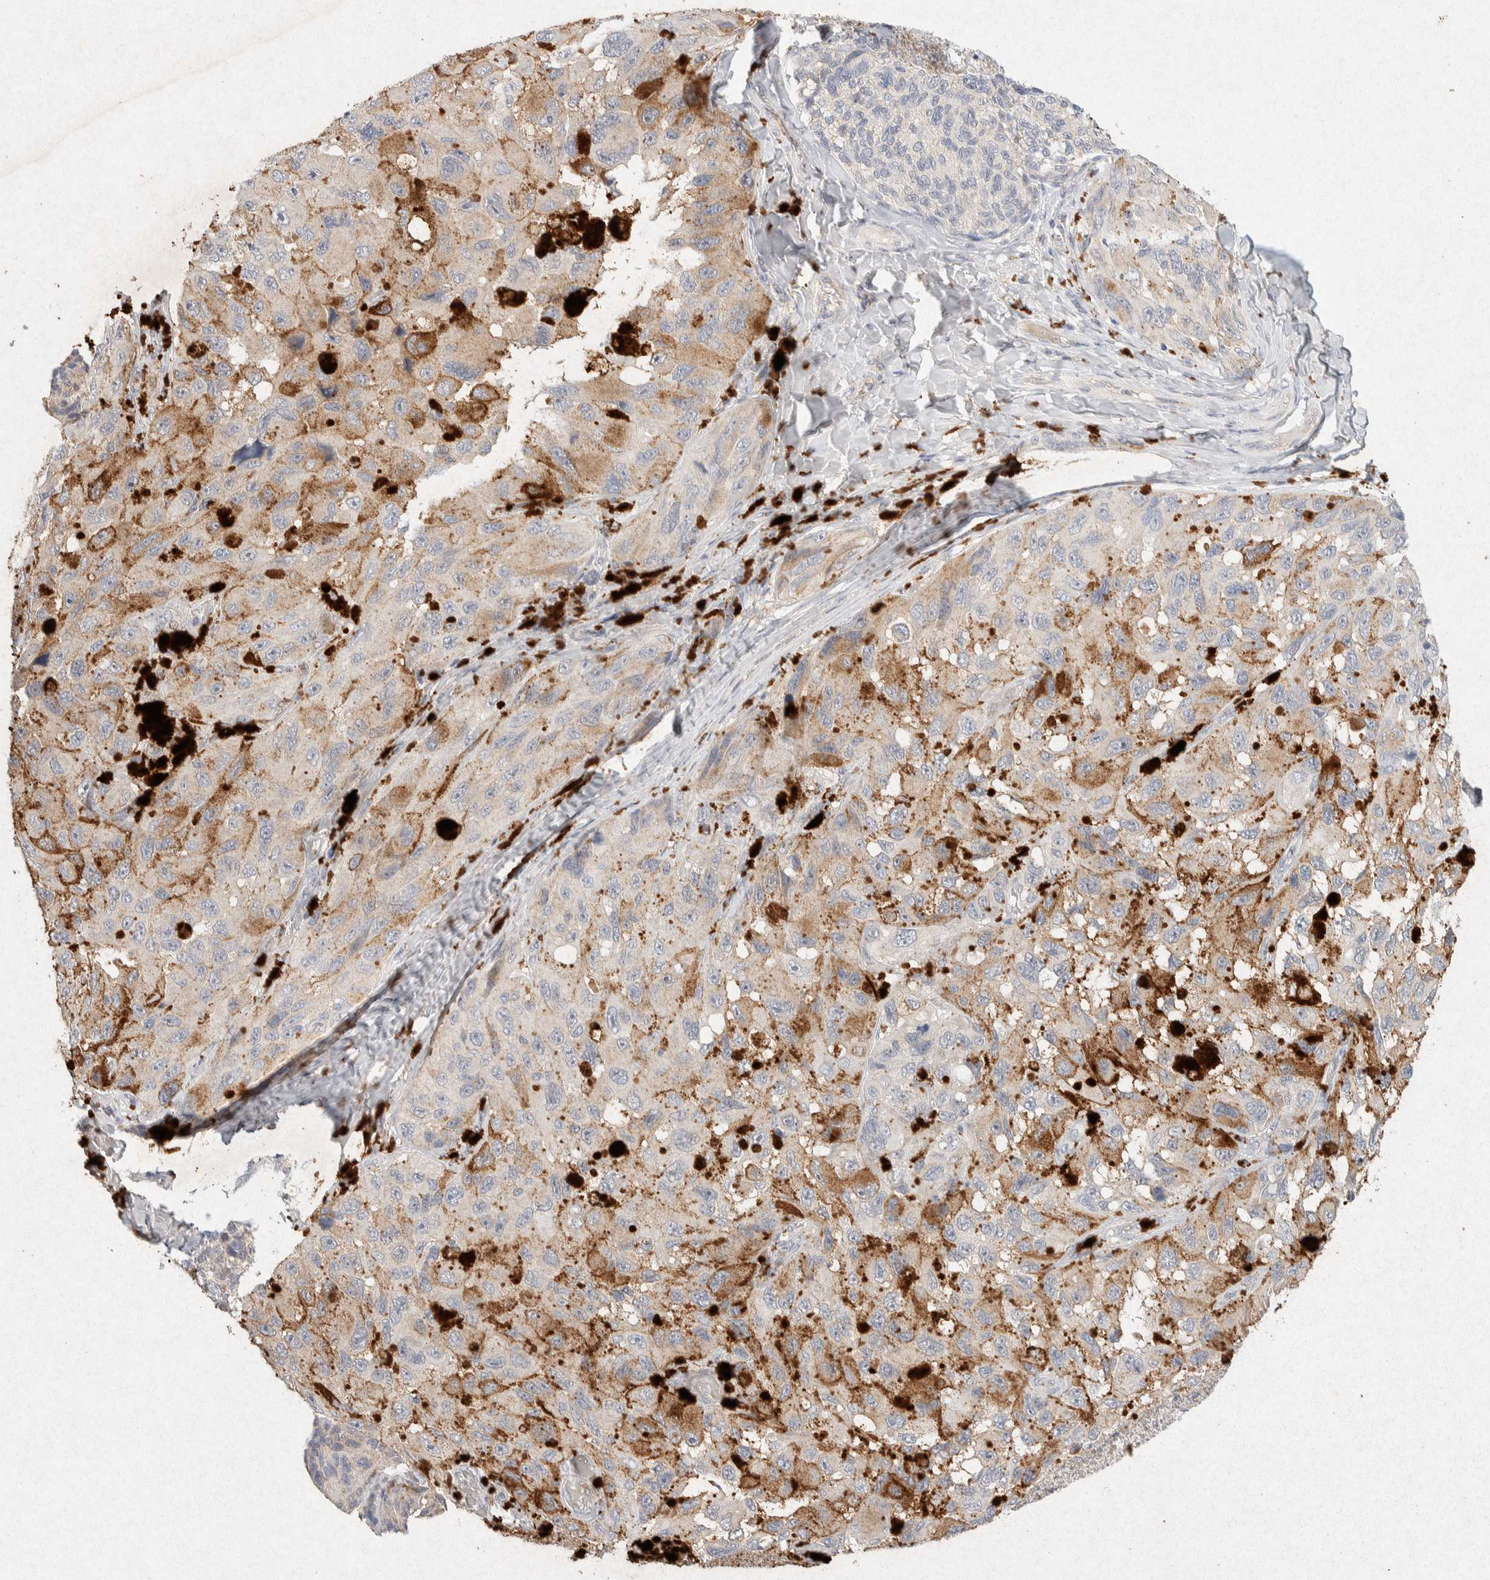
{"staining": {"intensity": "weak", "quantity": ">75%", "location": "cytoplasmic/membranous"}, "tissue": "melanoma", "cell_type": "Tumor cells", "image_type": "cancer", "snomed": [{"axis": "morphology", "description": "Malignant melanoma, NOS"}, {"axis": "topography", "description": "Skin"}], "caption": "There is low levels of weak cytoplasmic/membranous positivity in tumor cells of melanoma, as demonstrated by immunohistochemical staining (brown color).", "gene": "GNAI1", "patient": {"sex": "female", "age": 73}}